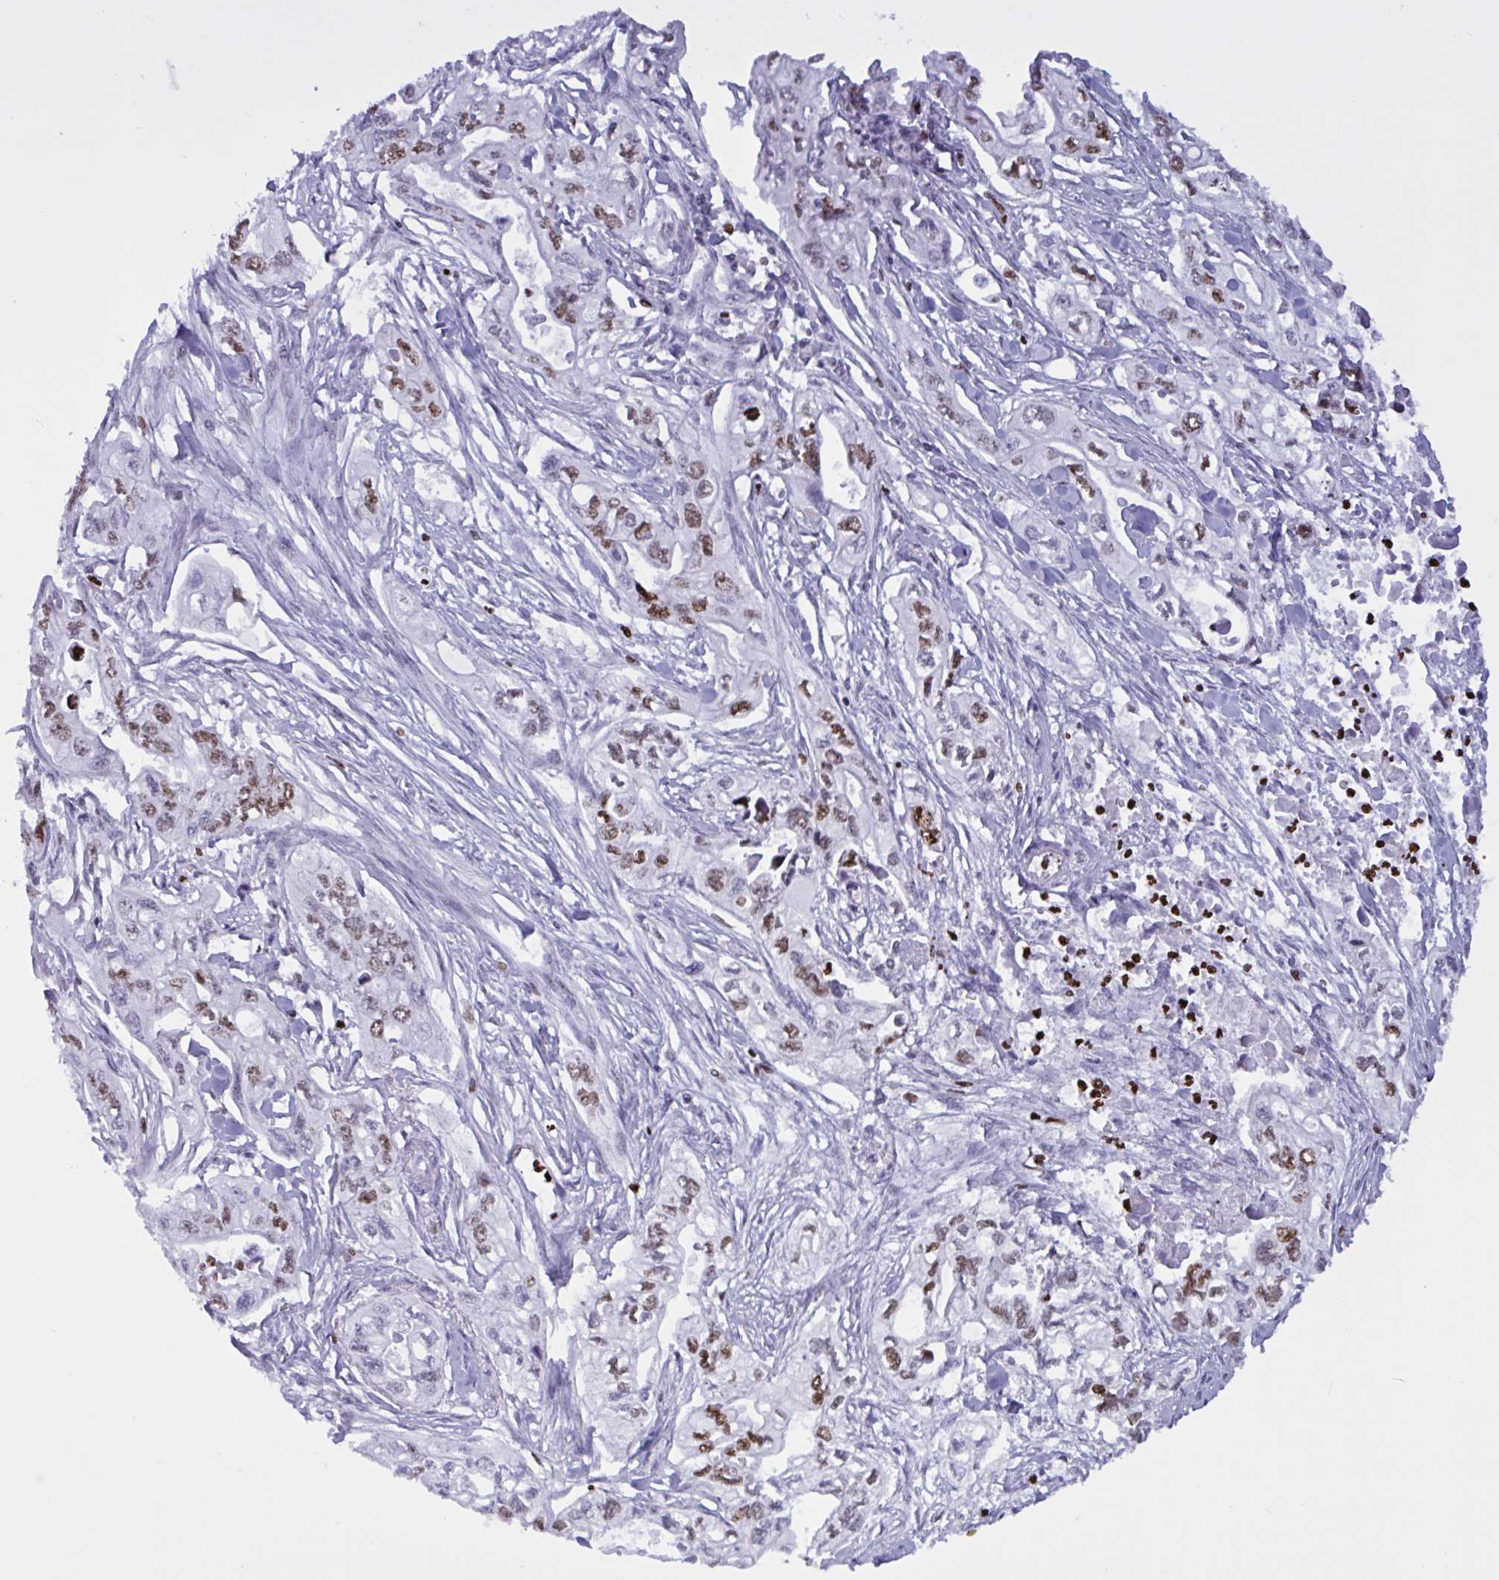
{"staining": {"intensity": "moderate", "quantity": "25%-75%", "location": "nuclear"}, "tissue": "pancreatic cancer", "cell_type": "Tumor cells", "image_type": "cancer", "snomed": [{"axis": "morphology", "description": "Adenocarcinoma, NOS"}, {"axis": "topography", "description": "Pancreas"}], "caption": "An image of human adenocarcinoma (pancreatic) stained for a protein shows moderate nuclear brown staining in tumor cells.", "gene": "HMGB2", "patient": {"sex": "male", "age": 68}}